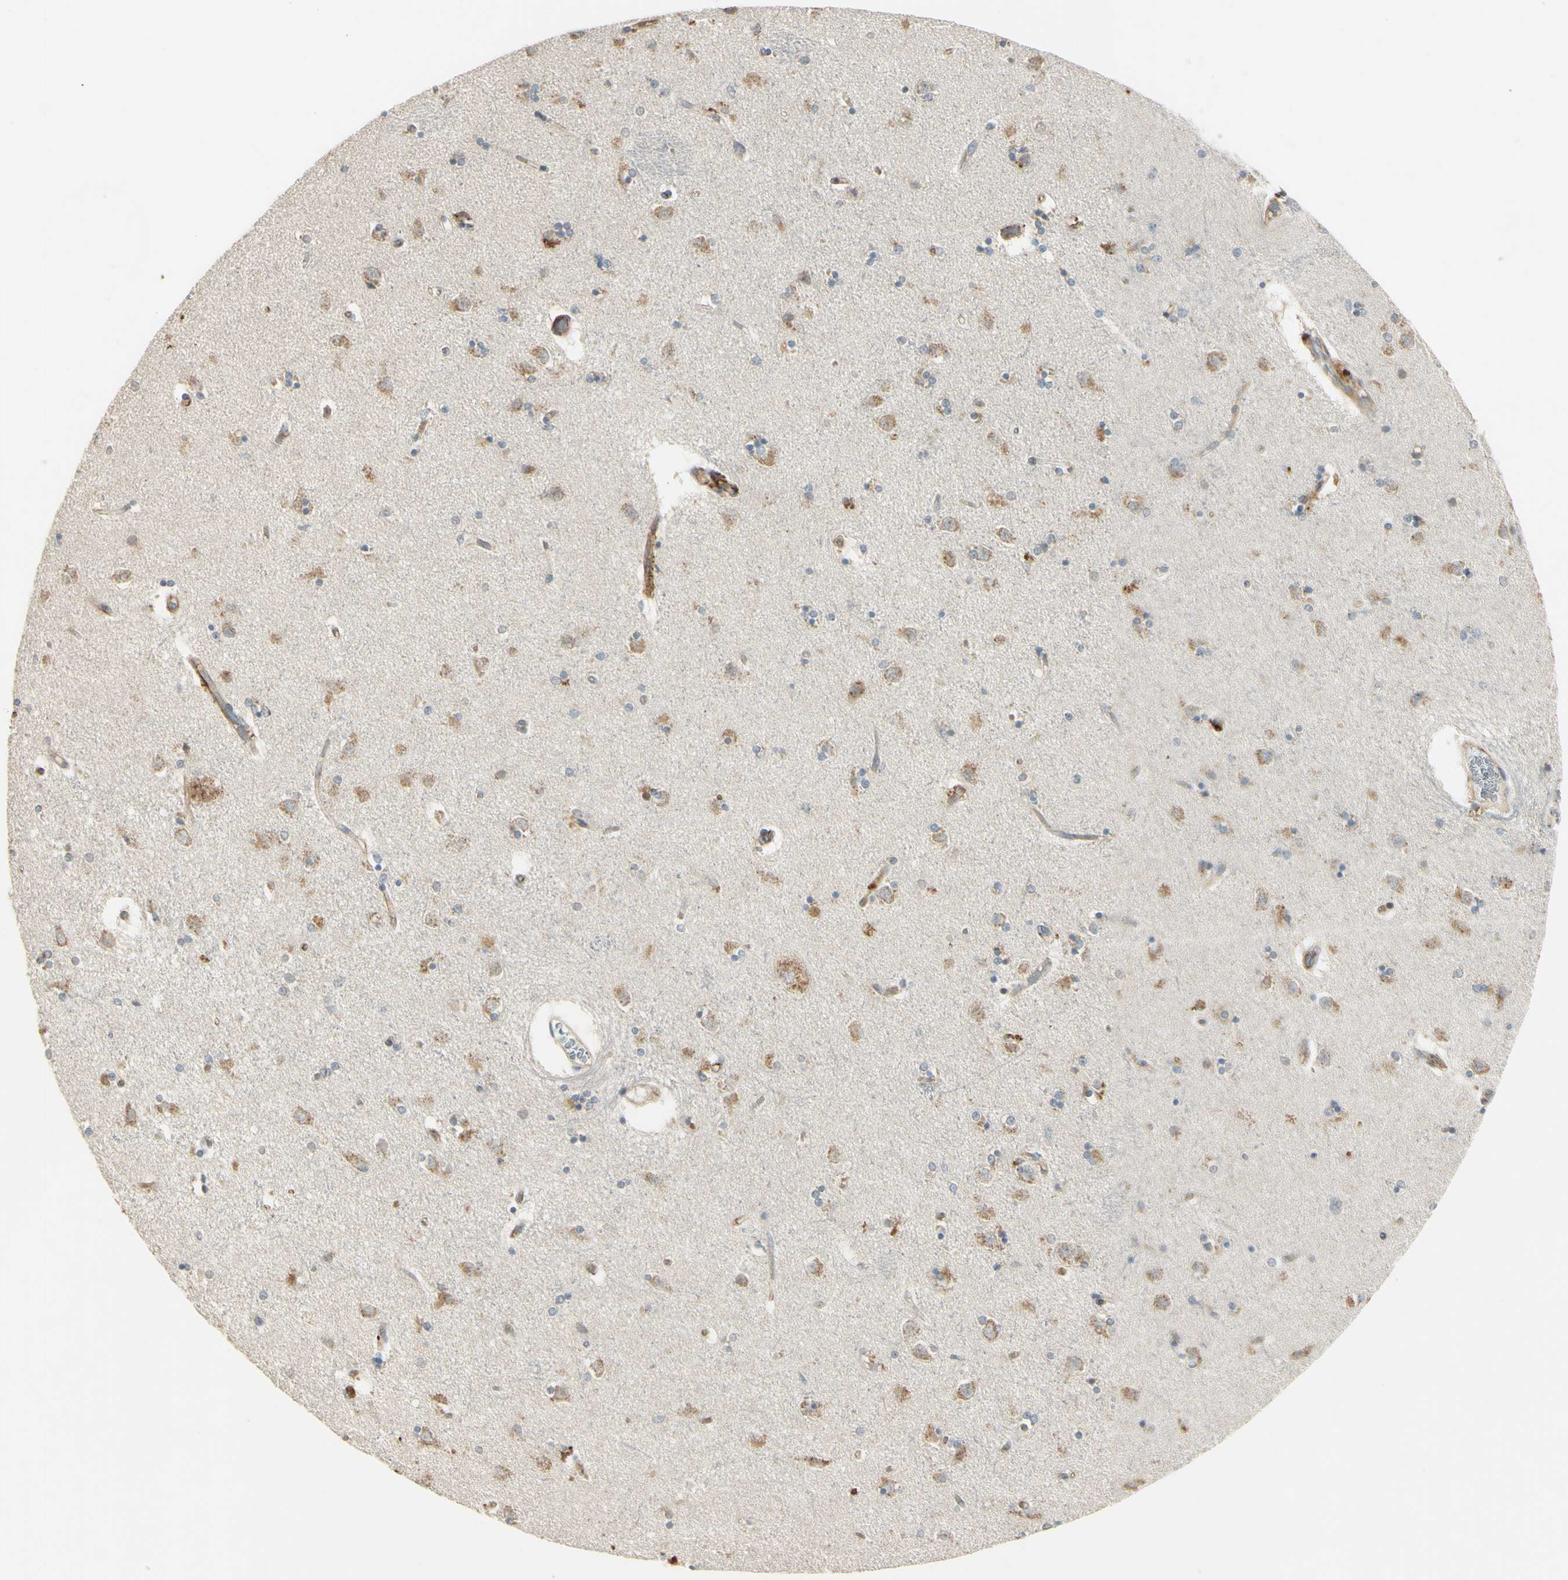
{"staining": {"intensity": "weak", "quantity": "<25%", "location": "cytoplasmic/membranous"}, "tissue": "caudate", "cell_type": "Glial cells", "image_type": "normal", "snomed": [{"axis": "morphology", "description": "Normal tissue, NOS"}, {"axis": "topography", "description": "Lateral ventricle wall"}], "caption": "IHC of normal caudate reveals no expression in glial cells. (DAB immunohistochemistry (IHC) visualized using brightfield microscopy, high magnification).", "gene": "NDFIP1", "patient": {"sex": "female", "age": 54}}